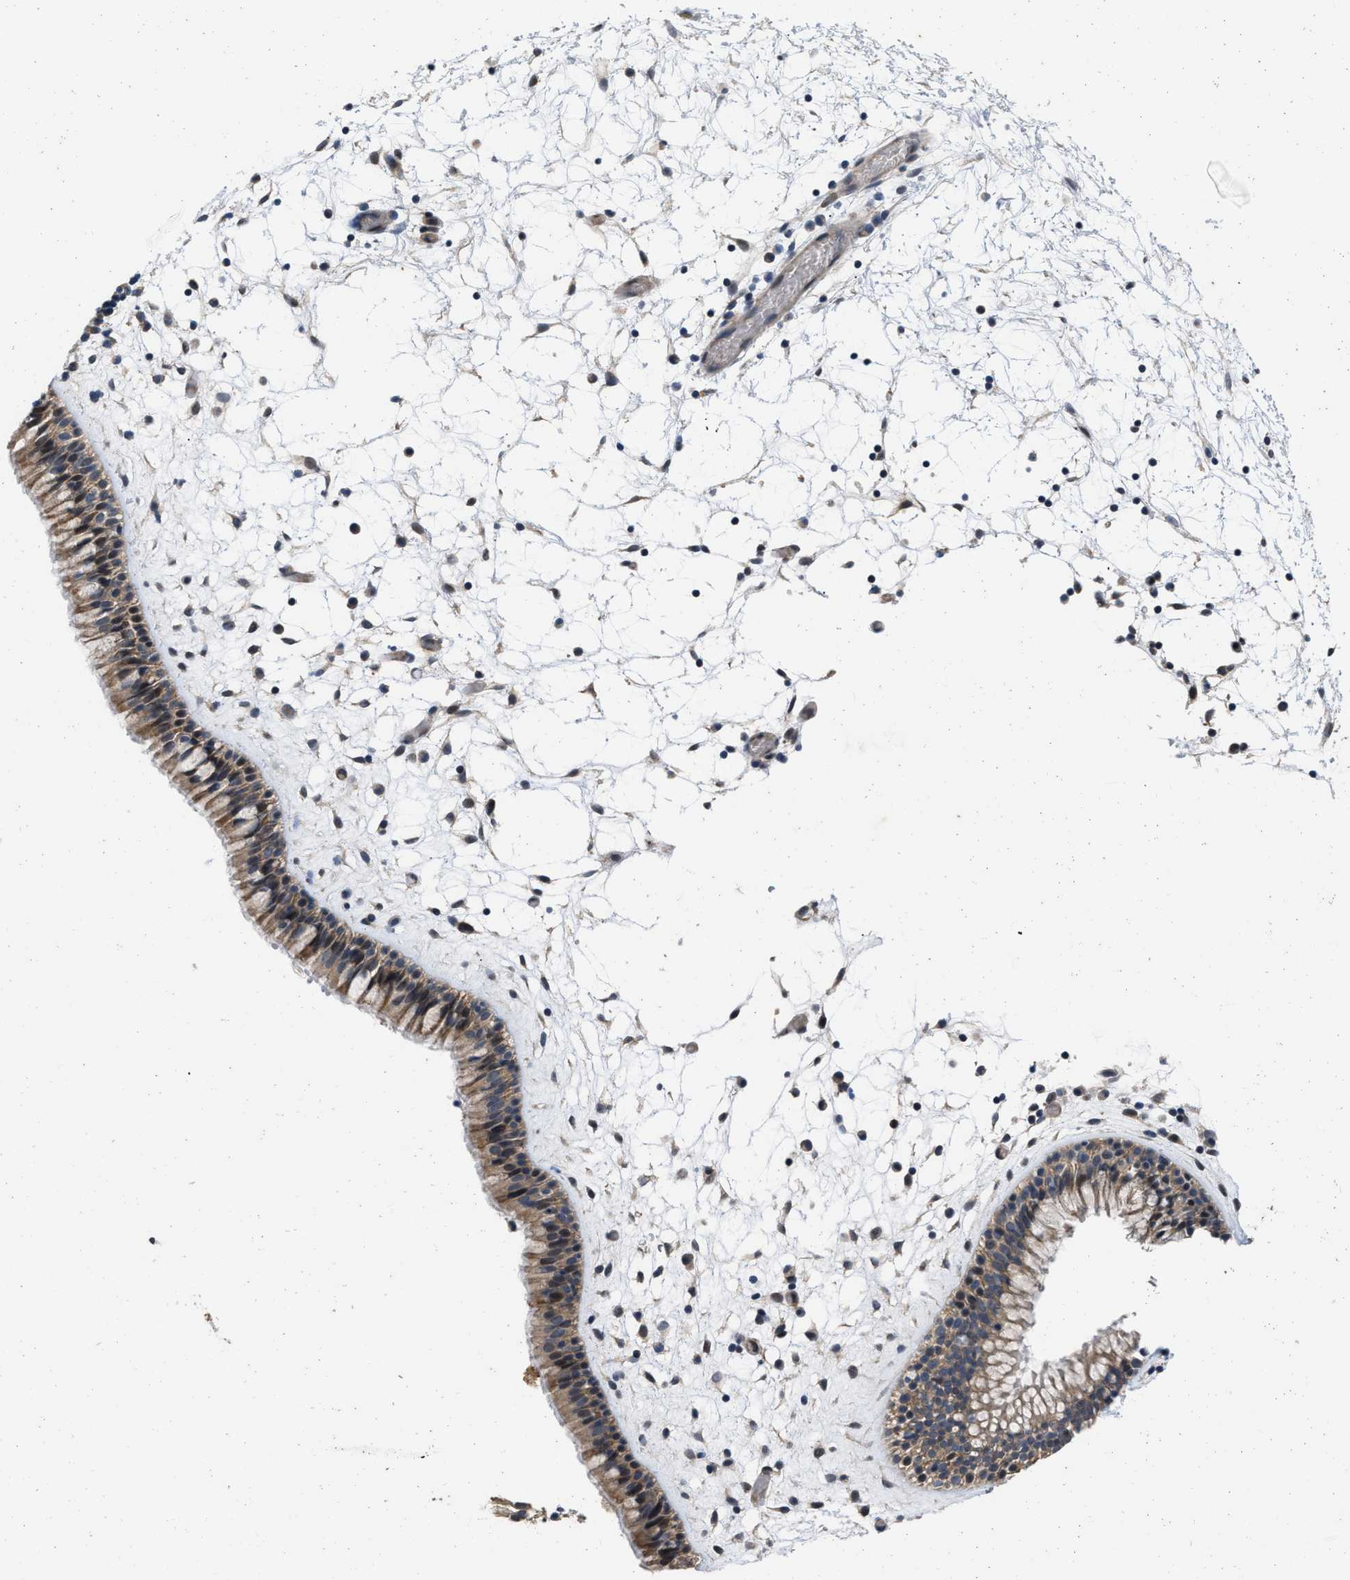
{"staining": {"intensity": "moderate", "quantity": "25%-75%", "location": "cytoplasmic/membranous"}, "tissue": "nasopharynx", "cell_type": "Respiratory epithelial cells", "image_type": "normal", "snomed": [{"axis": "morphology", "description": "Normal tissue, NOS"}, {"axis": "morphology", "description": "Inflammation, NOS"}, {"axis": "topography", "description": "Nasopharynx"}], "caption": "The image demonstrates immunohistochemical staining of benign nasopharynx. There is moderate cytoplasmic/membranous staining is appreciated in about 25%-75% of respiratory epithelial cells.", "gene": "PRDM14", "patient": {"sex": "male", "age": 48}}